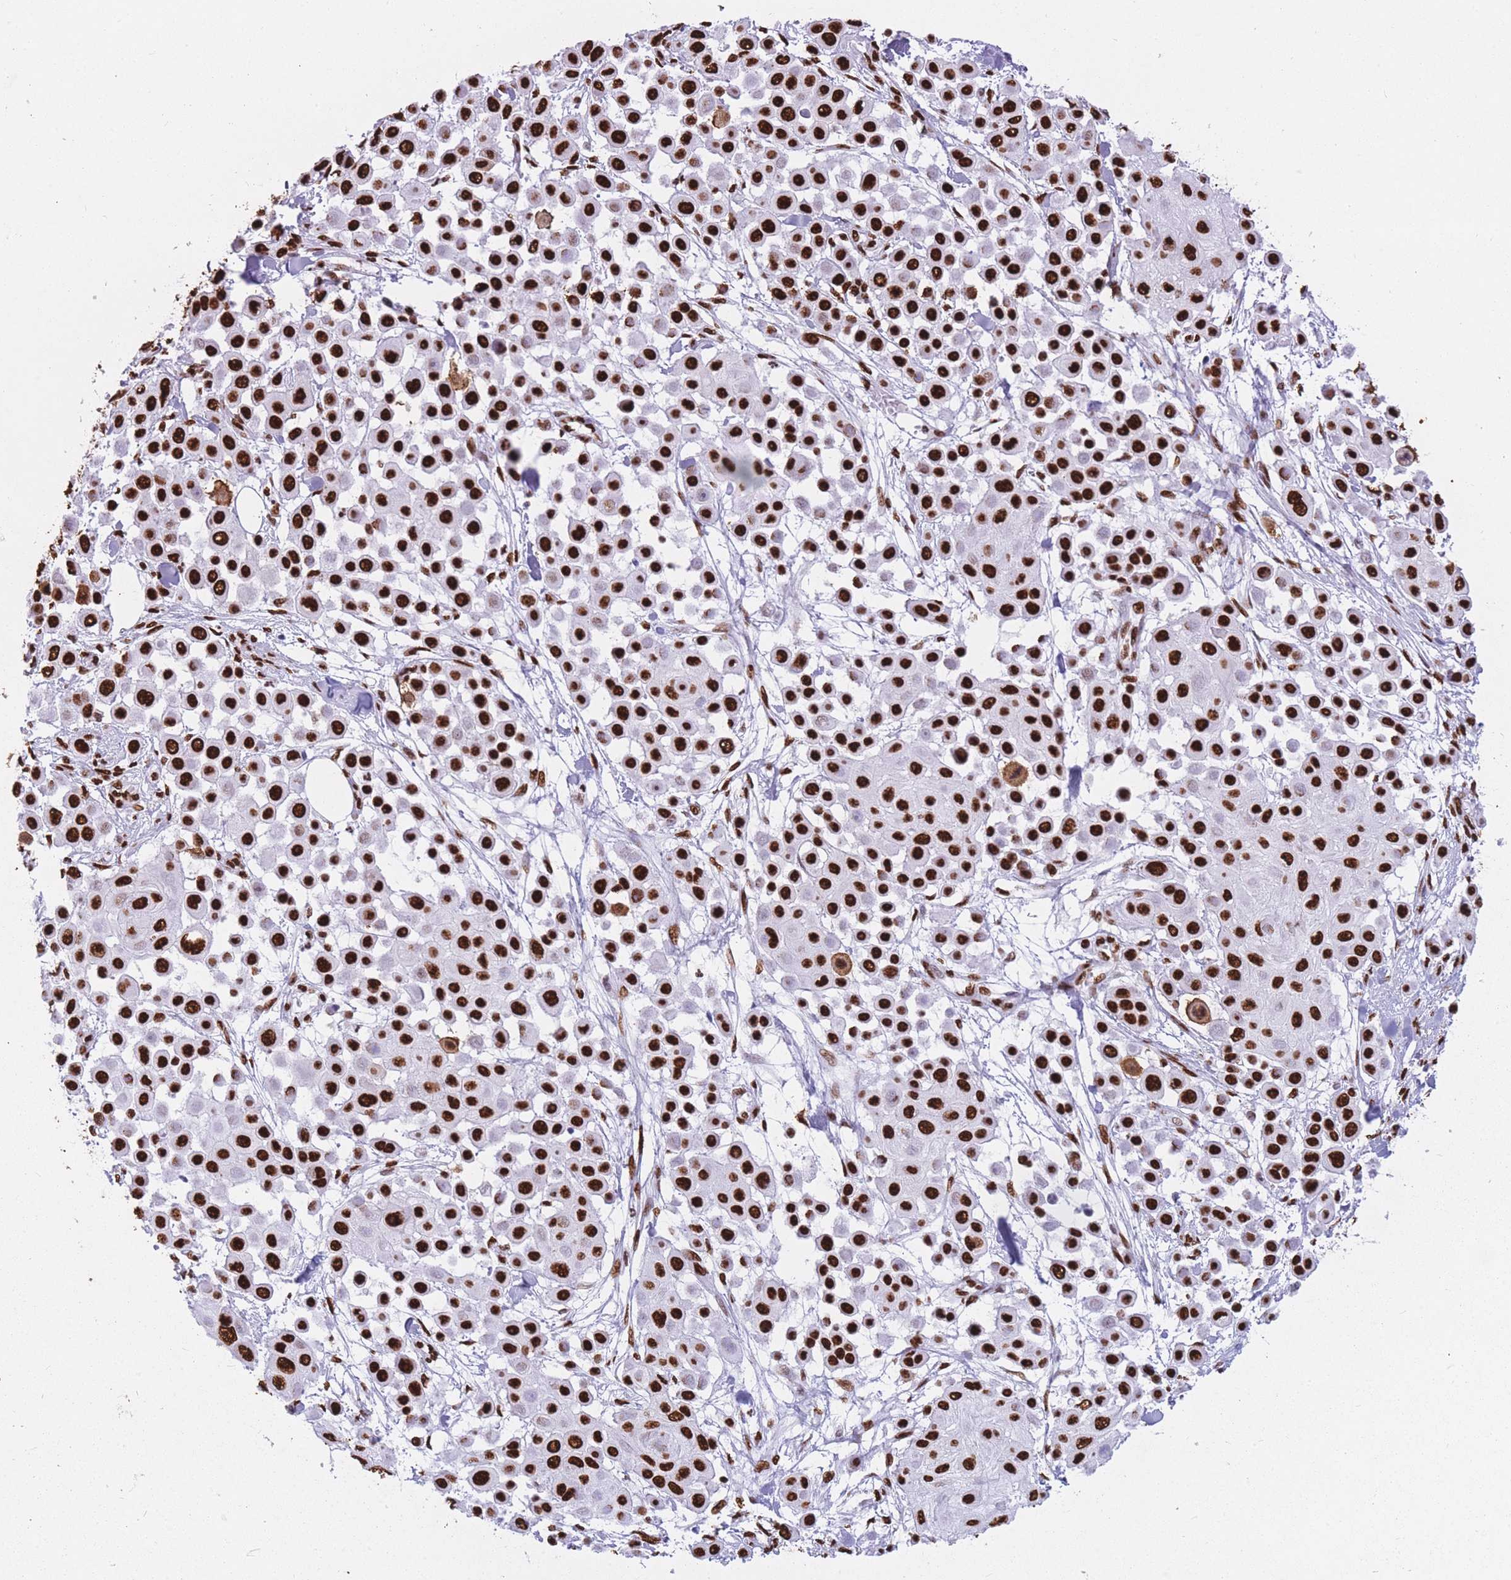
{"staining": {"intensity": "strong", "quantity": ">75%", "location": "nuclear"}, "tissue": "skin cancer", "cell_type": "Tumor cells", "image_type": "cancer", "snomed": [{"axis": "morphology", "description": "Squamous cell carcinoma, NOS"}, {"axis": "topography", "description": "Skin"}], "caption": "Skin cancer (squamous cell carcinoma) stained with immunohistochemistry shows strong nuclear staining in about >75% of tumor cells.", "gene": "HNRNPUL1", "patient": {"sex": "male", "age": 67}}